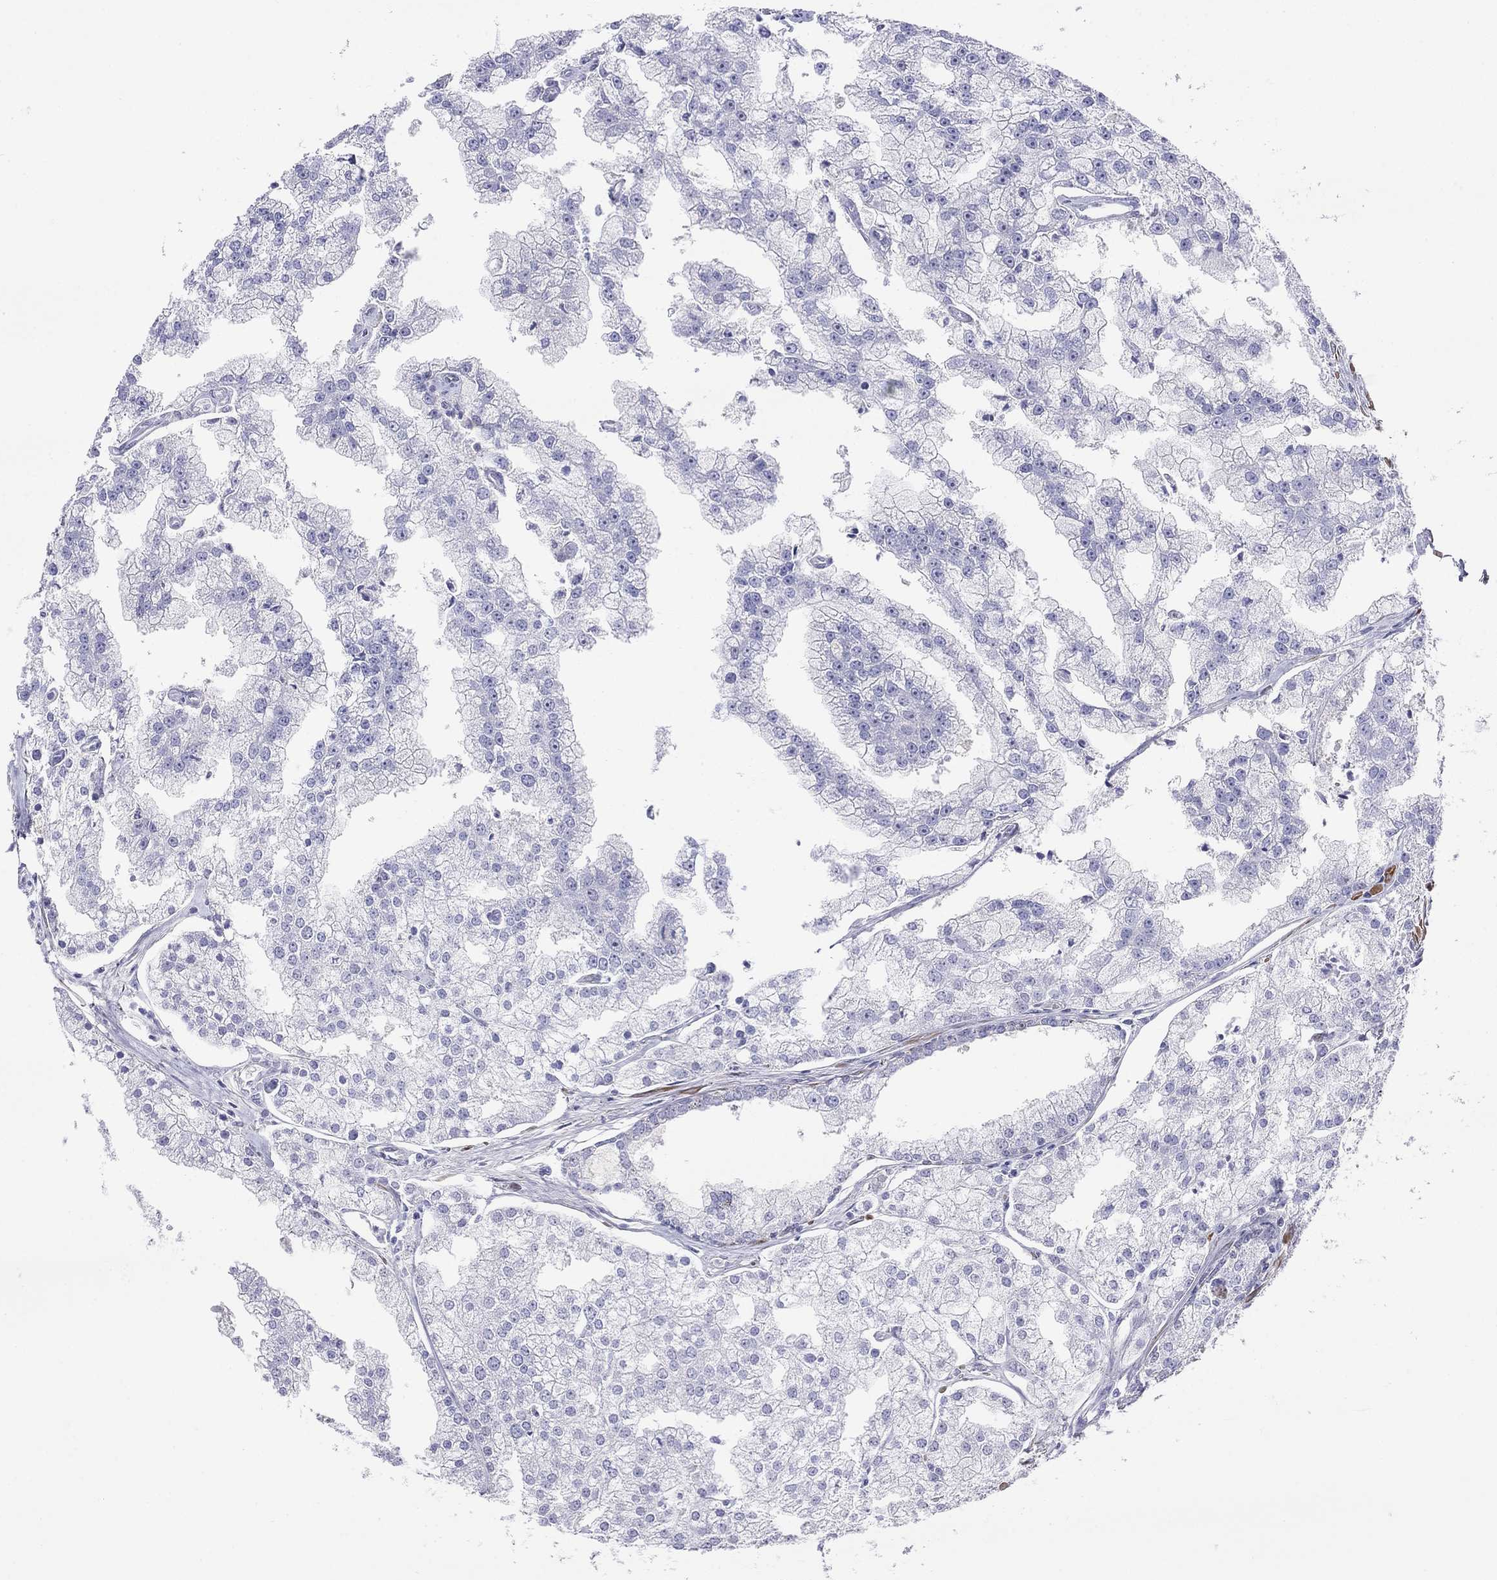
{"staining": {"intensity": "negative", "quantity": "none", "location": "none"}, "tissue": "prostate cancer", "cell_type": "Tumor cells", "image_type": "cancer", "snomed": [{"axis": "morphology", "description": "Adenocarcinoma, NOS"}, {"axis": "topography", "description": "Prostate"}], "caption": "Tumor cells are negative for protein expression in human prostate cancer.", "gene": "CMYA5", "patient": {"sex": "male", "age": 70}}